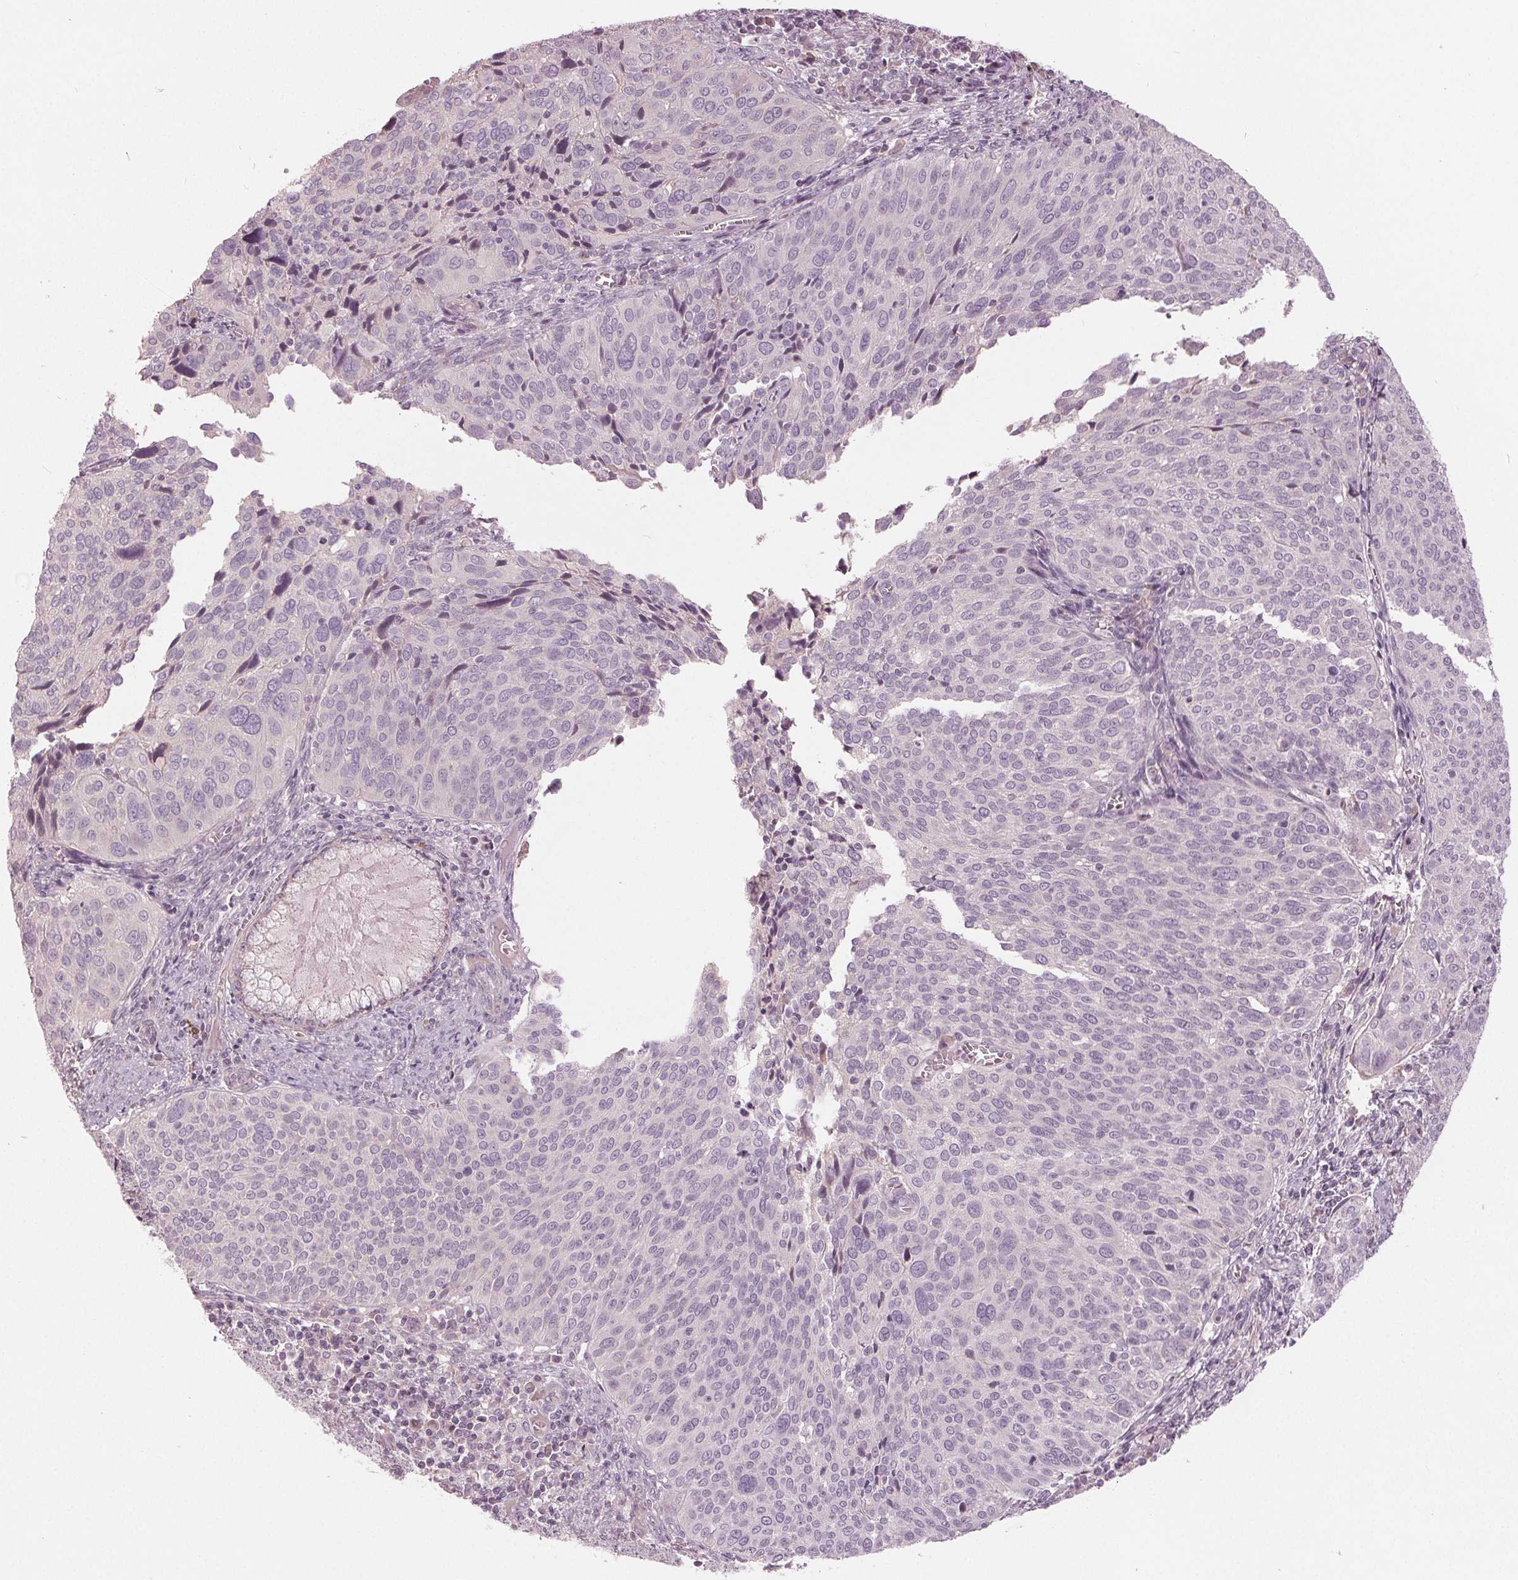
{"staining": {"intensity": "negative", "quantity": "none", "location": "none"}, "tissue": "cervical cancer", "cell_type": "Tumor cells", "image_type": "cancer", "snomed": [{"axis": "morphology", "description": "Squamous cell carcinoma, NOS"}, {"axis": "topography", "description": "Cervix"}], "caption": "This is a histopathology image of immunohistochemistry (IHC) staining of cervical squamous cell carcinoma, which shows no positivity in tumor cells.", "gene": "KLK13", "patient": {"sex": "female", "age": 39}}